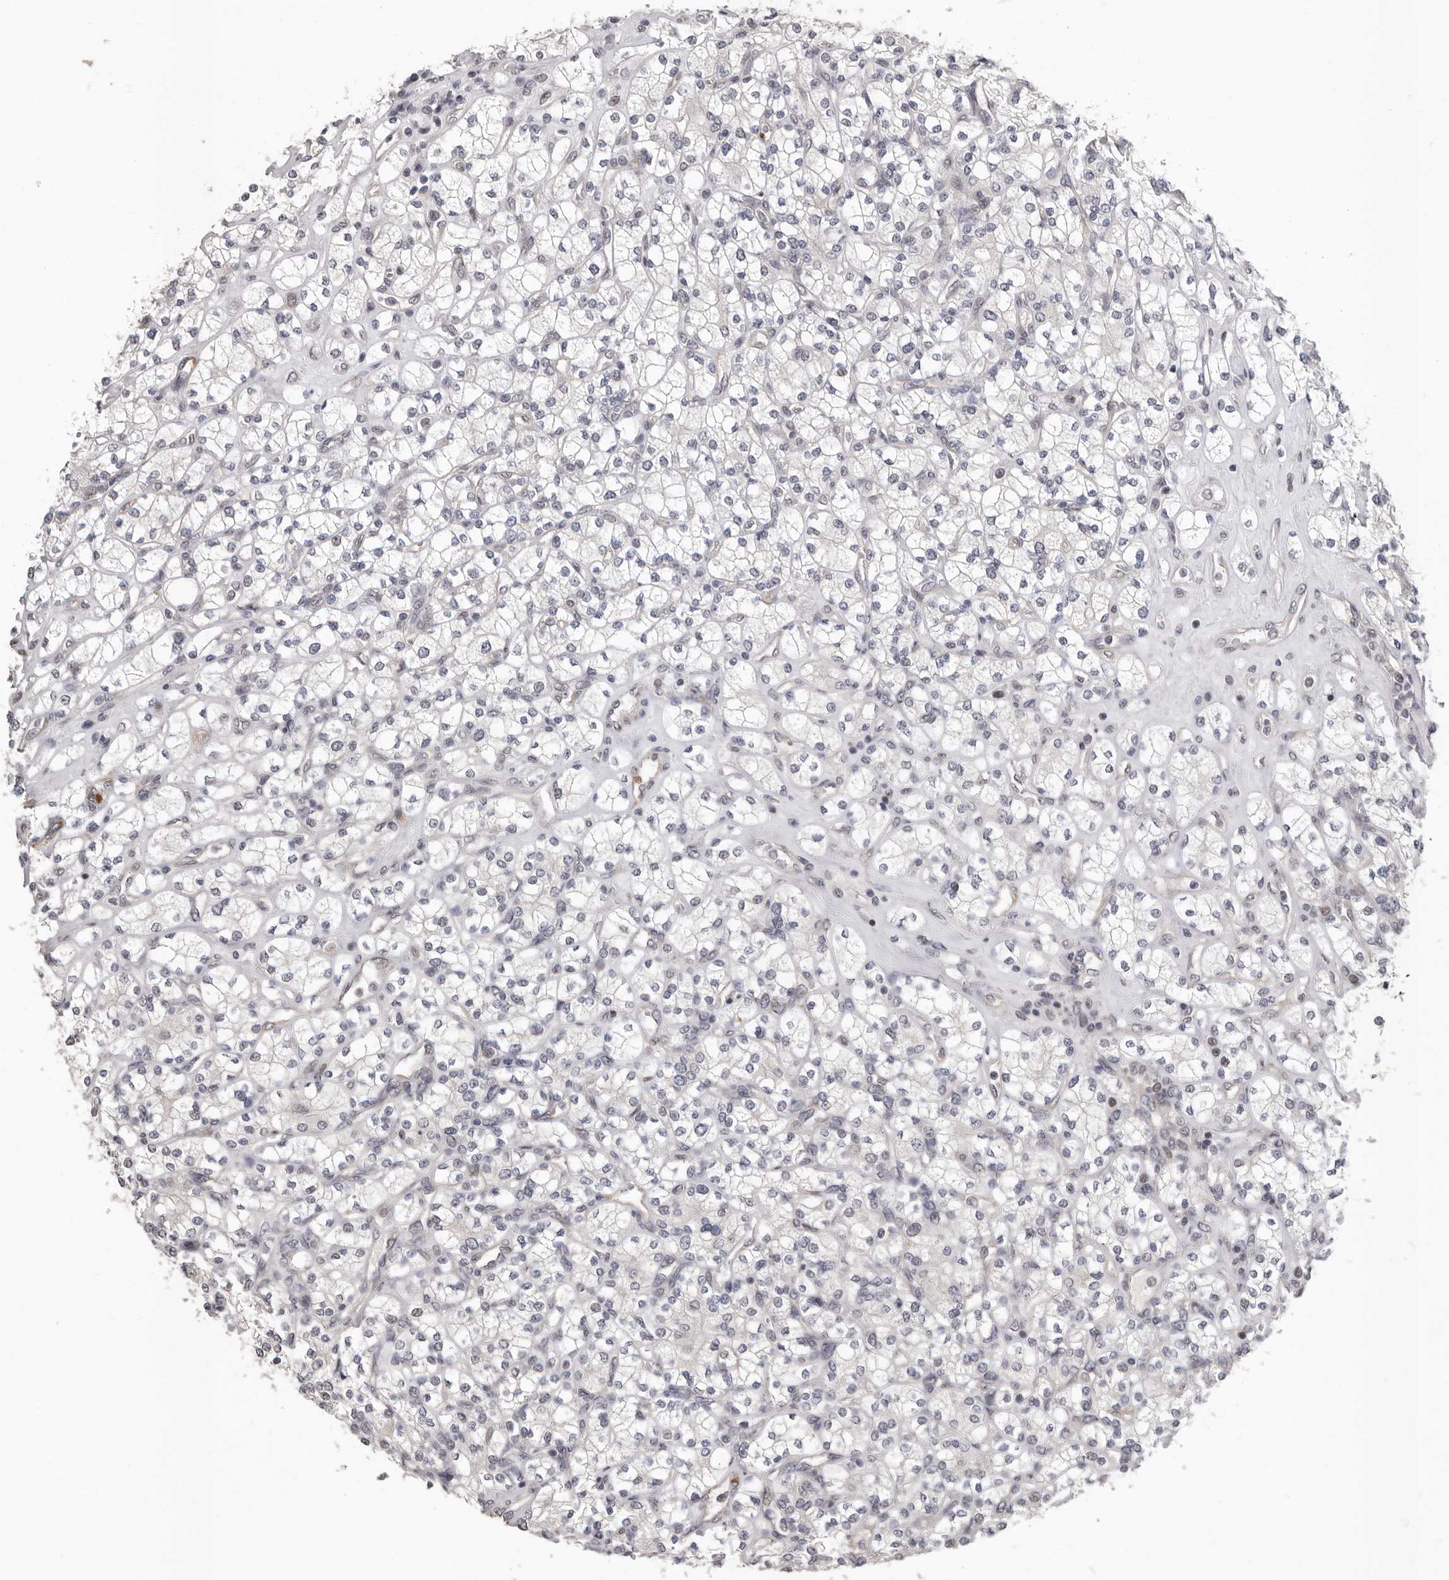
{"staining": {"intensity": "negative", "quantity": "none", "location": "none"}, "tissue": "renal cancer", "cell_type": "Tumor cells", "image_type": "cancer", "snomed": [{"axis": "morphology", "description": "Adenocarcinoma, NOS"}, {"axis": "topography", "description": "Kidney"}], "caption": "High magnification brightfield microscopy of renal adenocarcinoma stained with DAB (brown) and counterstained with hematoxylin (blue): tumor cells show no significant positivity. (Brightfield microscopy of DAB IHC at high magnification).", "gene": "RALGPS2", "patient": {"sex": "male", "age": 77}}